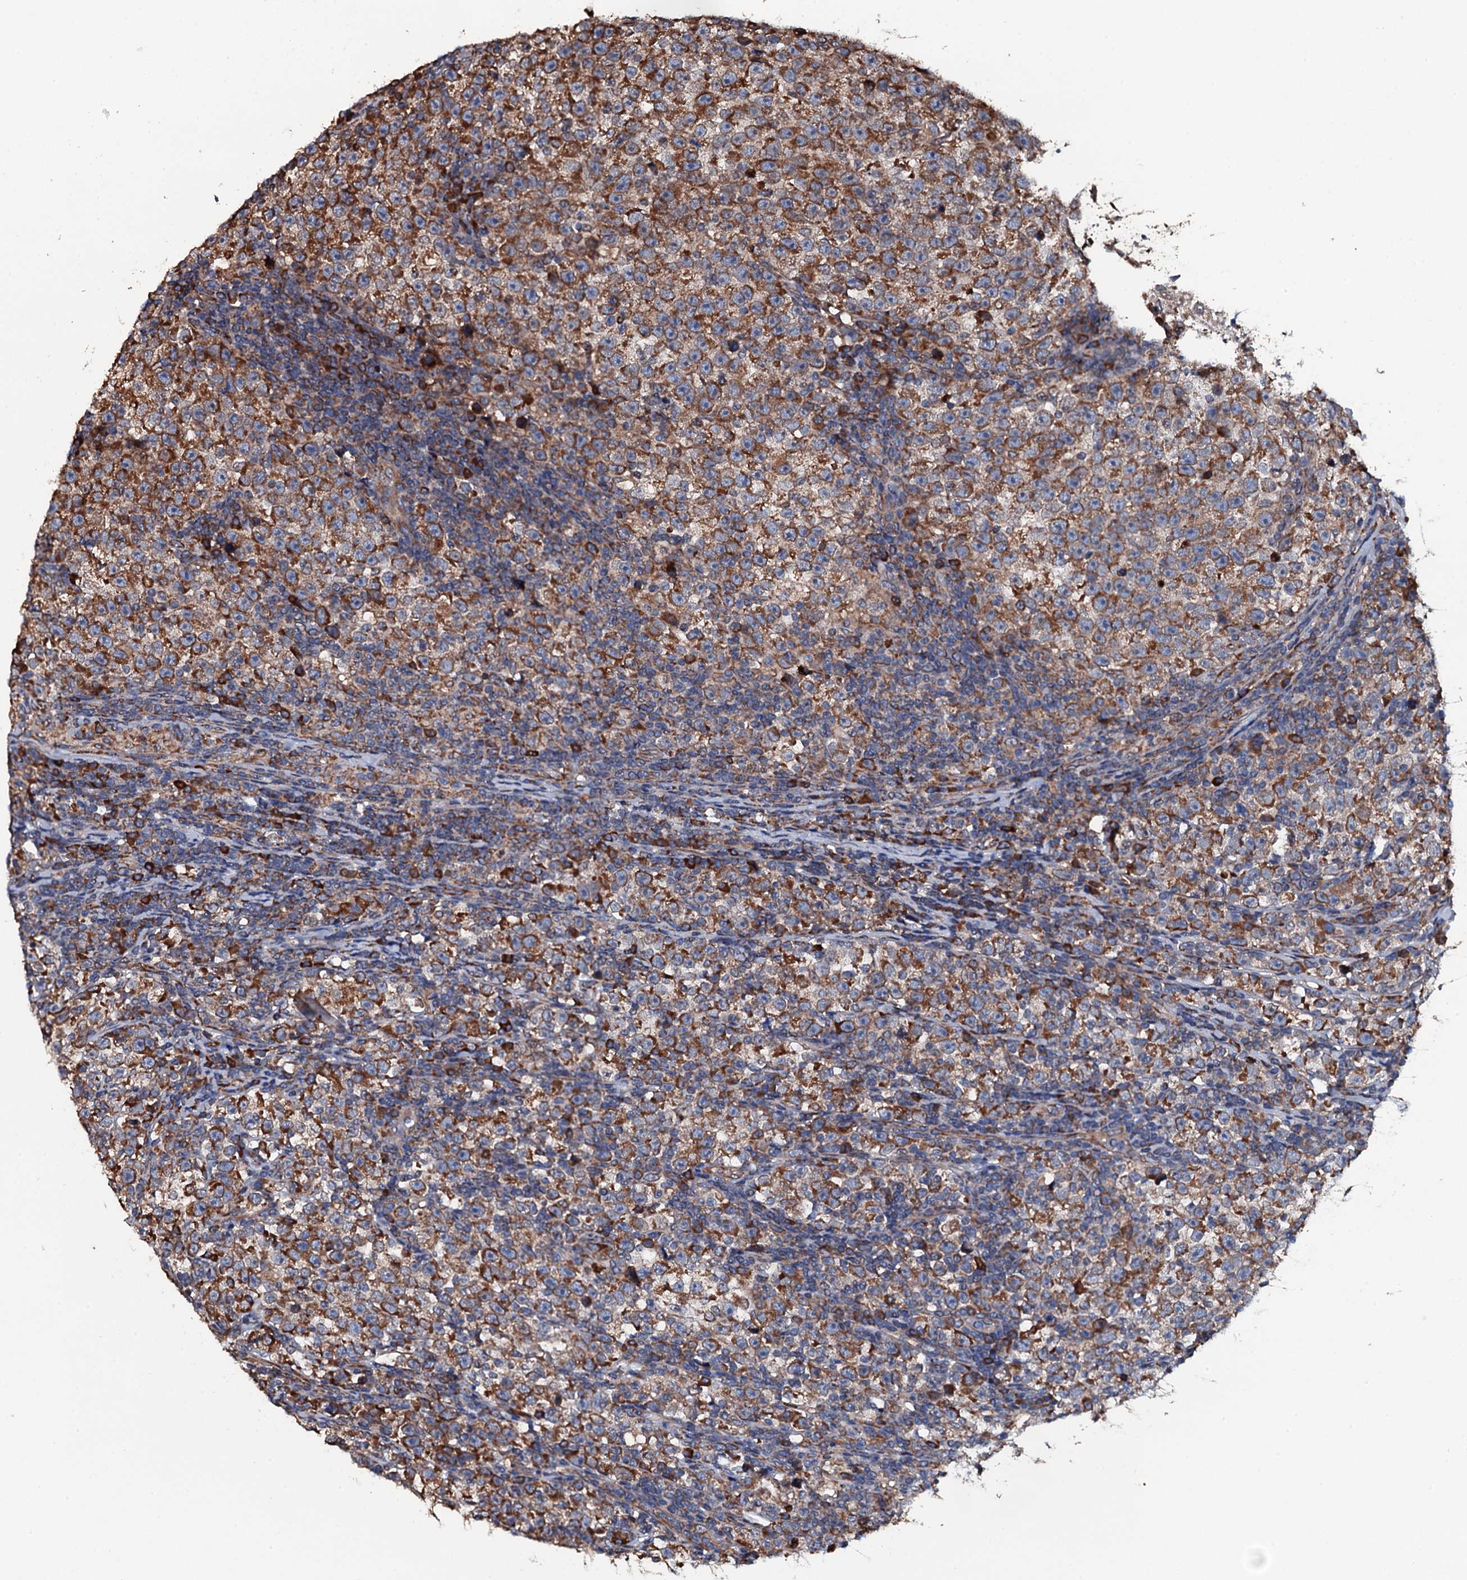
{"staining": {"intensity": "moderate", "quantity": ">75%", "location": "cytoplasmic/membranous"}, "tissue": "testis cancer", "cell_type": "Tumor cells", "image_type": "cancer", "snomed": [{"axis": "morphology", "description": "Normal tissue, NOS"}, {"axis": "morphology", "description": "Seminoma, NOS"}, {"axis": "topography", "description": "Testis"}], "caption": "Immunohistochemistry photomicrograph of neoplastic tissue: human testis cancer (seminoma) stained using immunohistochemistry displays medium levels of moderate protein expression localized specifically in the cytoplasmic/membranous of tumor cells, appearing as a cytoplasmic/membranous brown color.", "gene": "RAB12", "patient": {"sex": "male", "age": 43}}